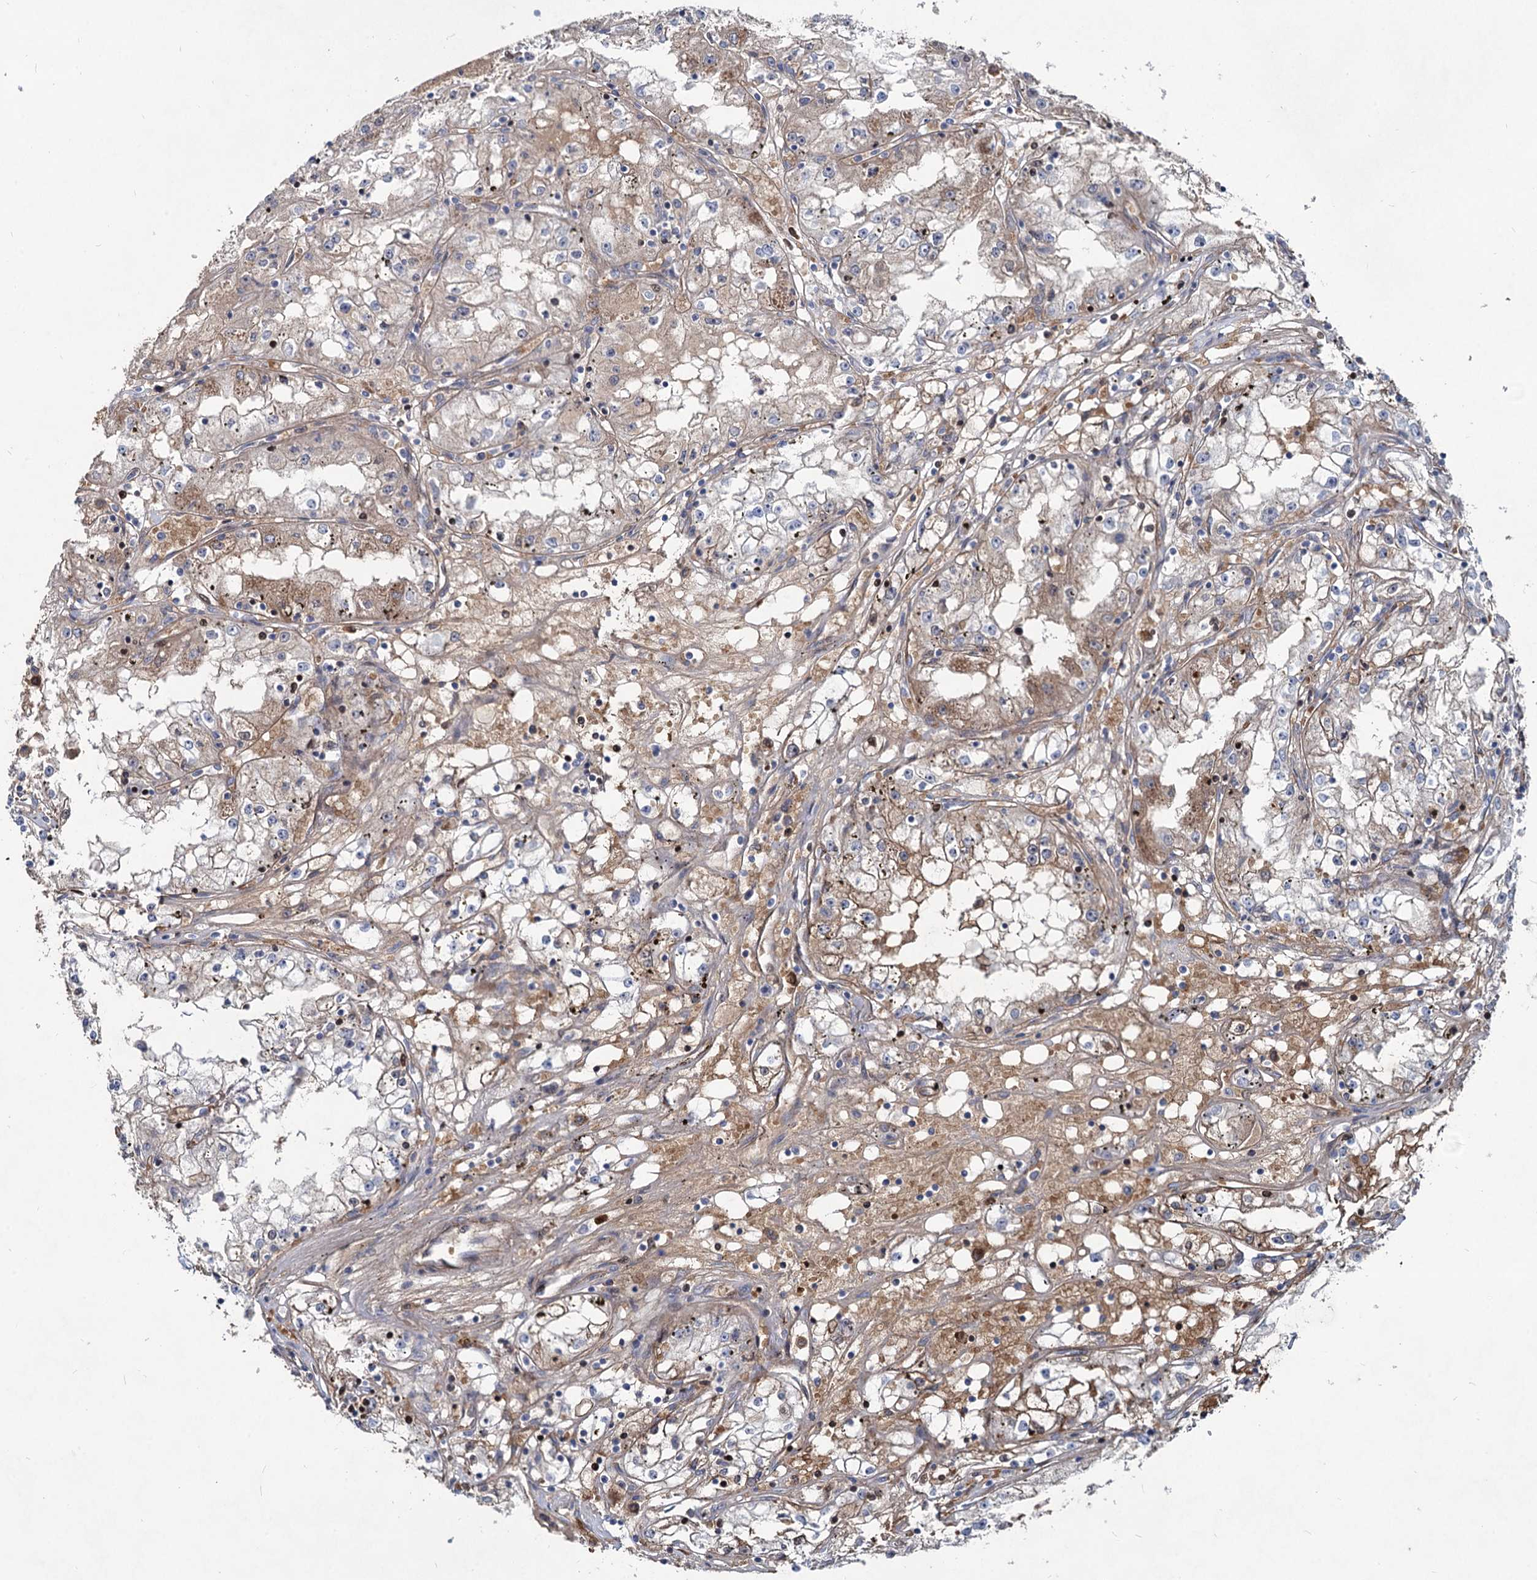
{"staining": {"intensity": "moderate", "quantity": "<25%", "location": "cytoplasmic/membranous"}, "tissue": "renal cancer", "cell_type": "Tumor cells", "image_type": "cancer", "snomed": [{"axis": "morphology", "description": "Adenocarcinoma, NOS"}, {"axis": "topography", "description": "Kidney"}], "caption": "Renal cancer (adenocarcinoma) stained for a protein (brown) reveals moderate cytoplasmic/membranous positive expression in about <25% of tumor cells.", "gene": "RNF6", "patient": {"sex": "male", "age": 56}}